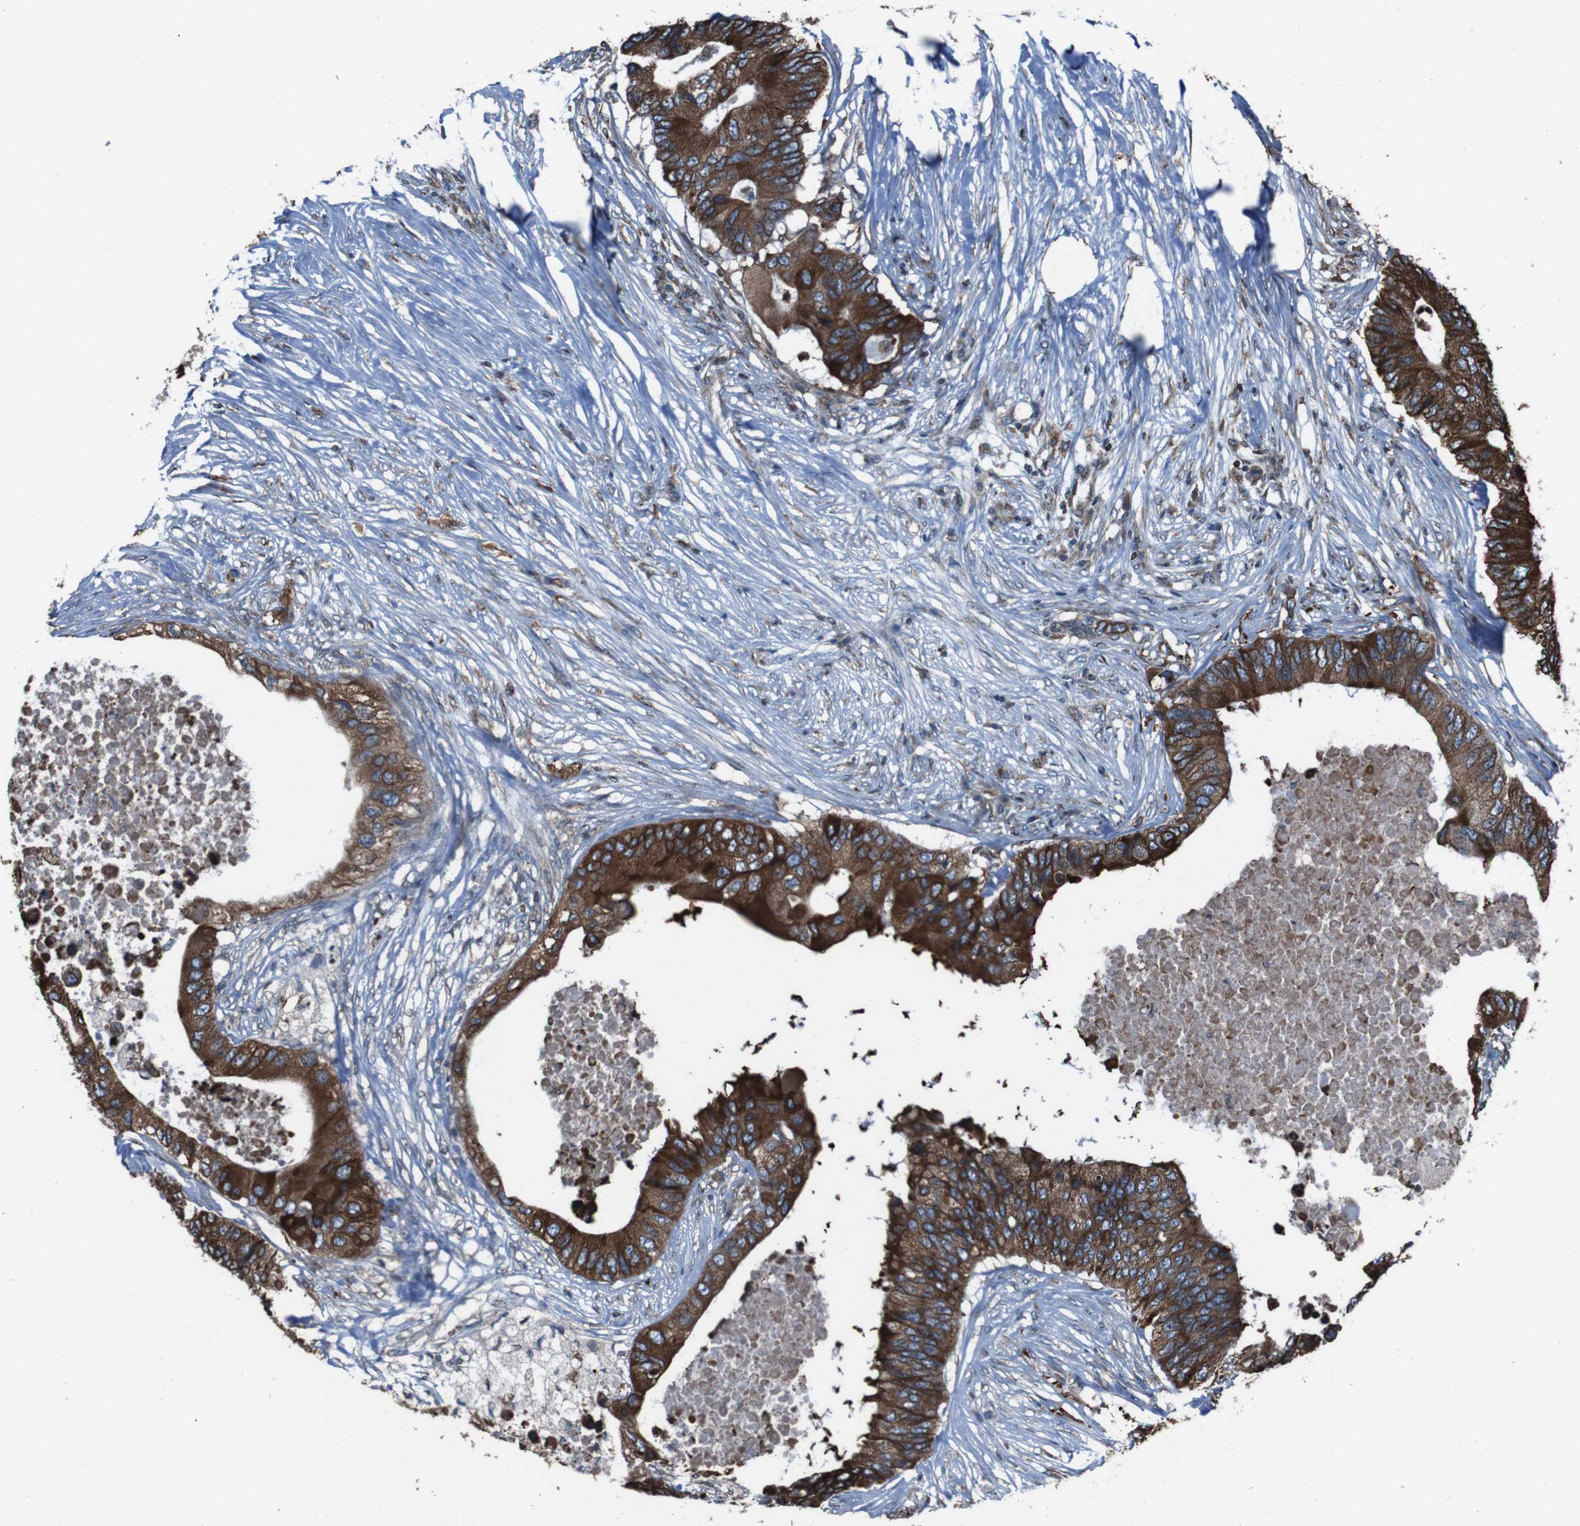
{"staining": {"intensity": "strong", "quantity": ">75%", "location": "cytoplasmic/membranous"}, "tissue": "colorectal cancer", "cell_type": "Tumor cells", "image_type": "cancer", "snomed": [{"axis": "morphology", "description": "Adenocarcinoma, NOS"}, {"axis": "topography", "description": "Colon"}], "caption": "This histopathology image demonstrates IHC staining of human colorectal cancer, with high strong cytoplasmic/membranous expression in about >75% of tumor cells.", "gene": "APMAP", "patient": {"sex": "male", "age": 71}}